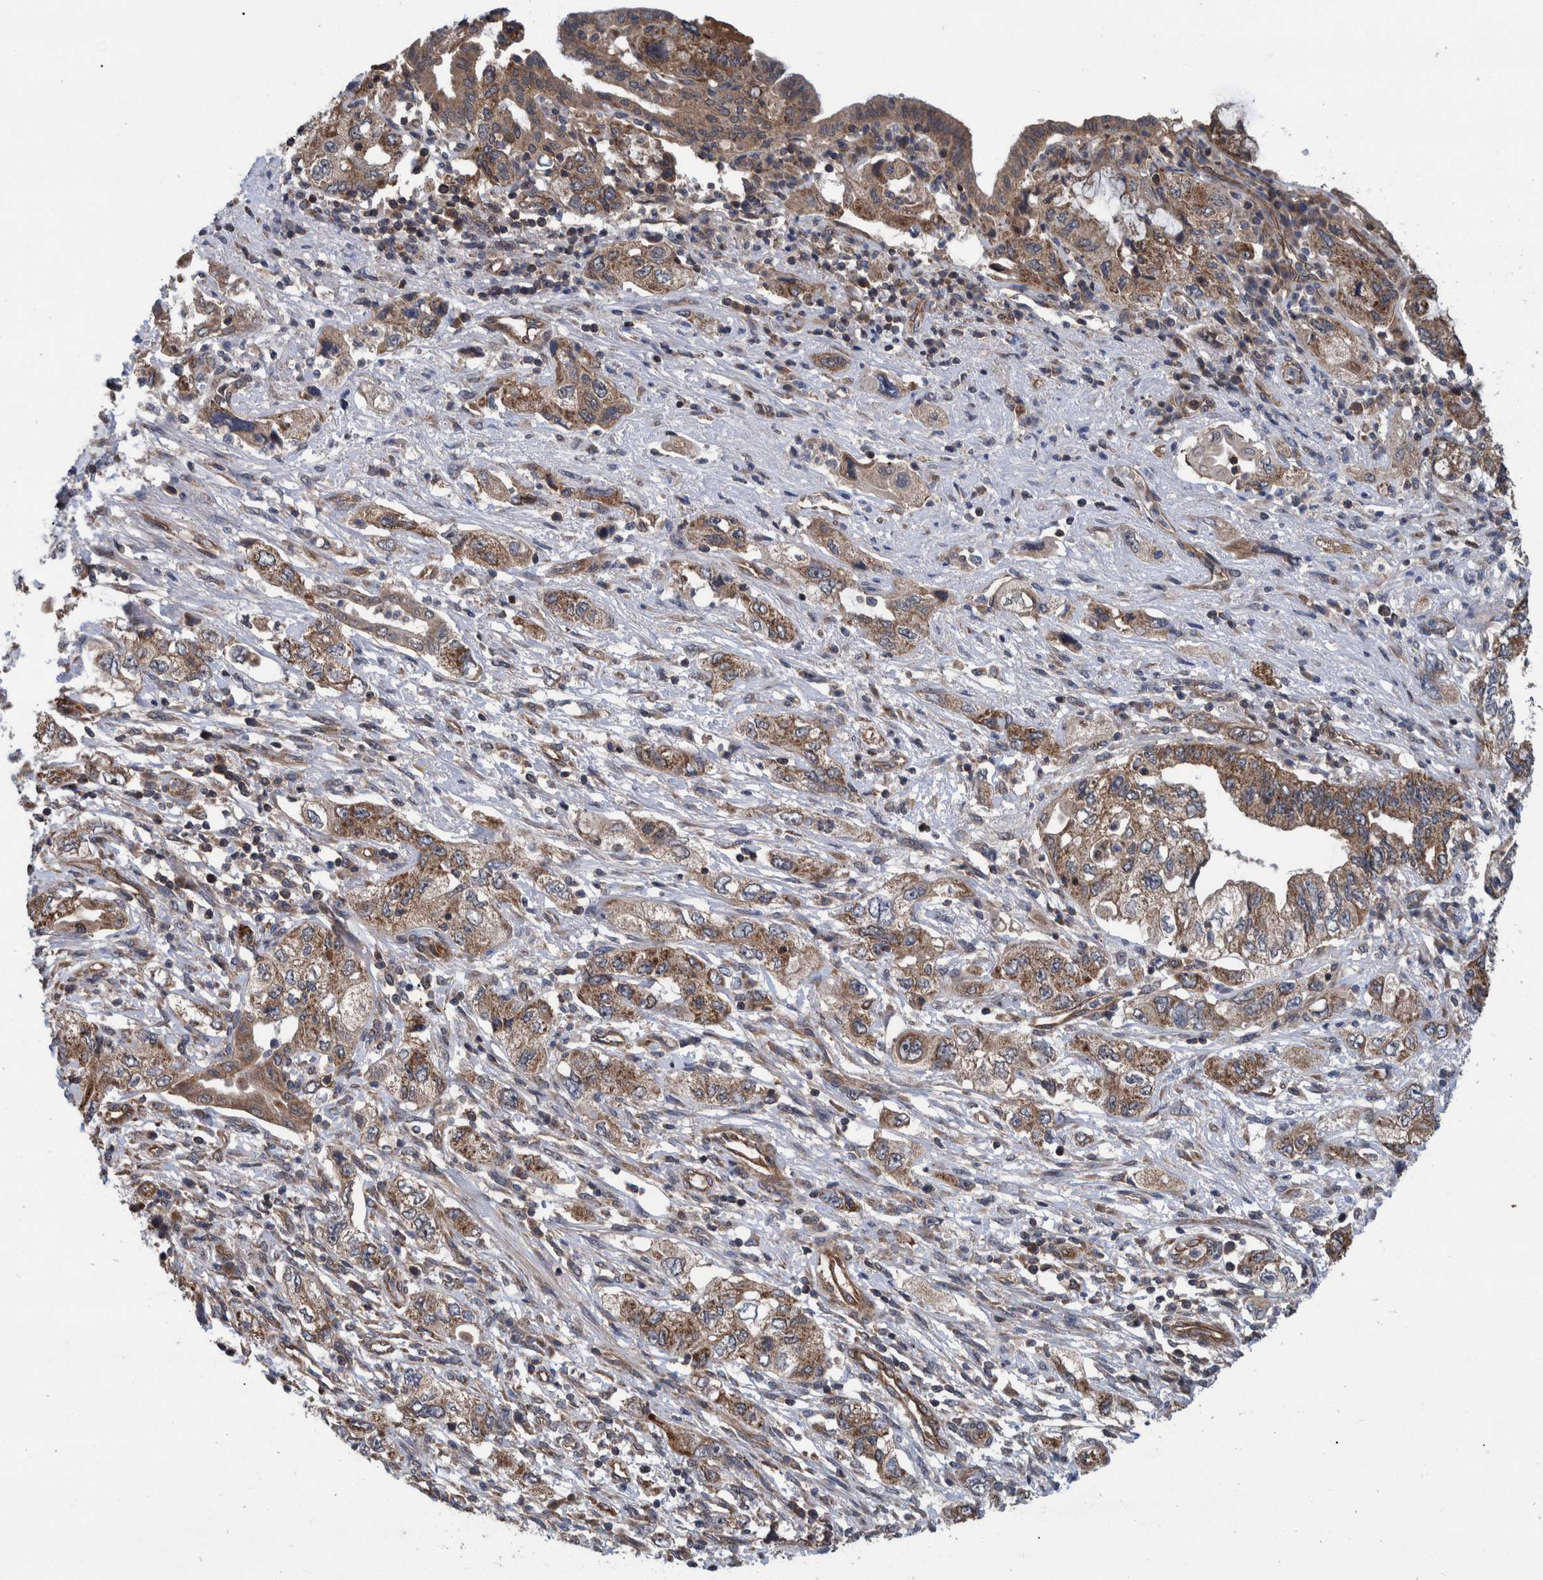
{"staining": {"intensity": "moderate", "quantity": ">75%", "location": "cytoplasmic/membranous"}, "tissue": "pancreatic cancer", "cell_type": "Tumor cells", "image_type": "cancer", "snomed": [{"axis": "morphology", "description": "Adenocarcinoma, NOS"}, {"axis": "topography", "description": "Pancreas"}], "caption": "Pancreatic cancer (adenocarcinoma) stained for a protein demonstrates moderate cytoplasmic/membranous positivity in tumor cells. Using DAB (brown) and hematoxylin (blue) stains, captured at high magnification using brightfield microscopy.", "gene": "MRPS7", "patient": {"sex": "female", "age": 73}}